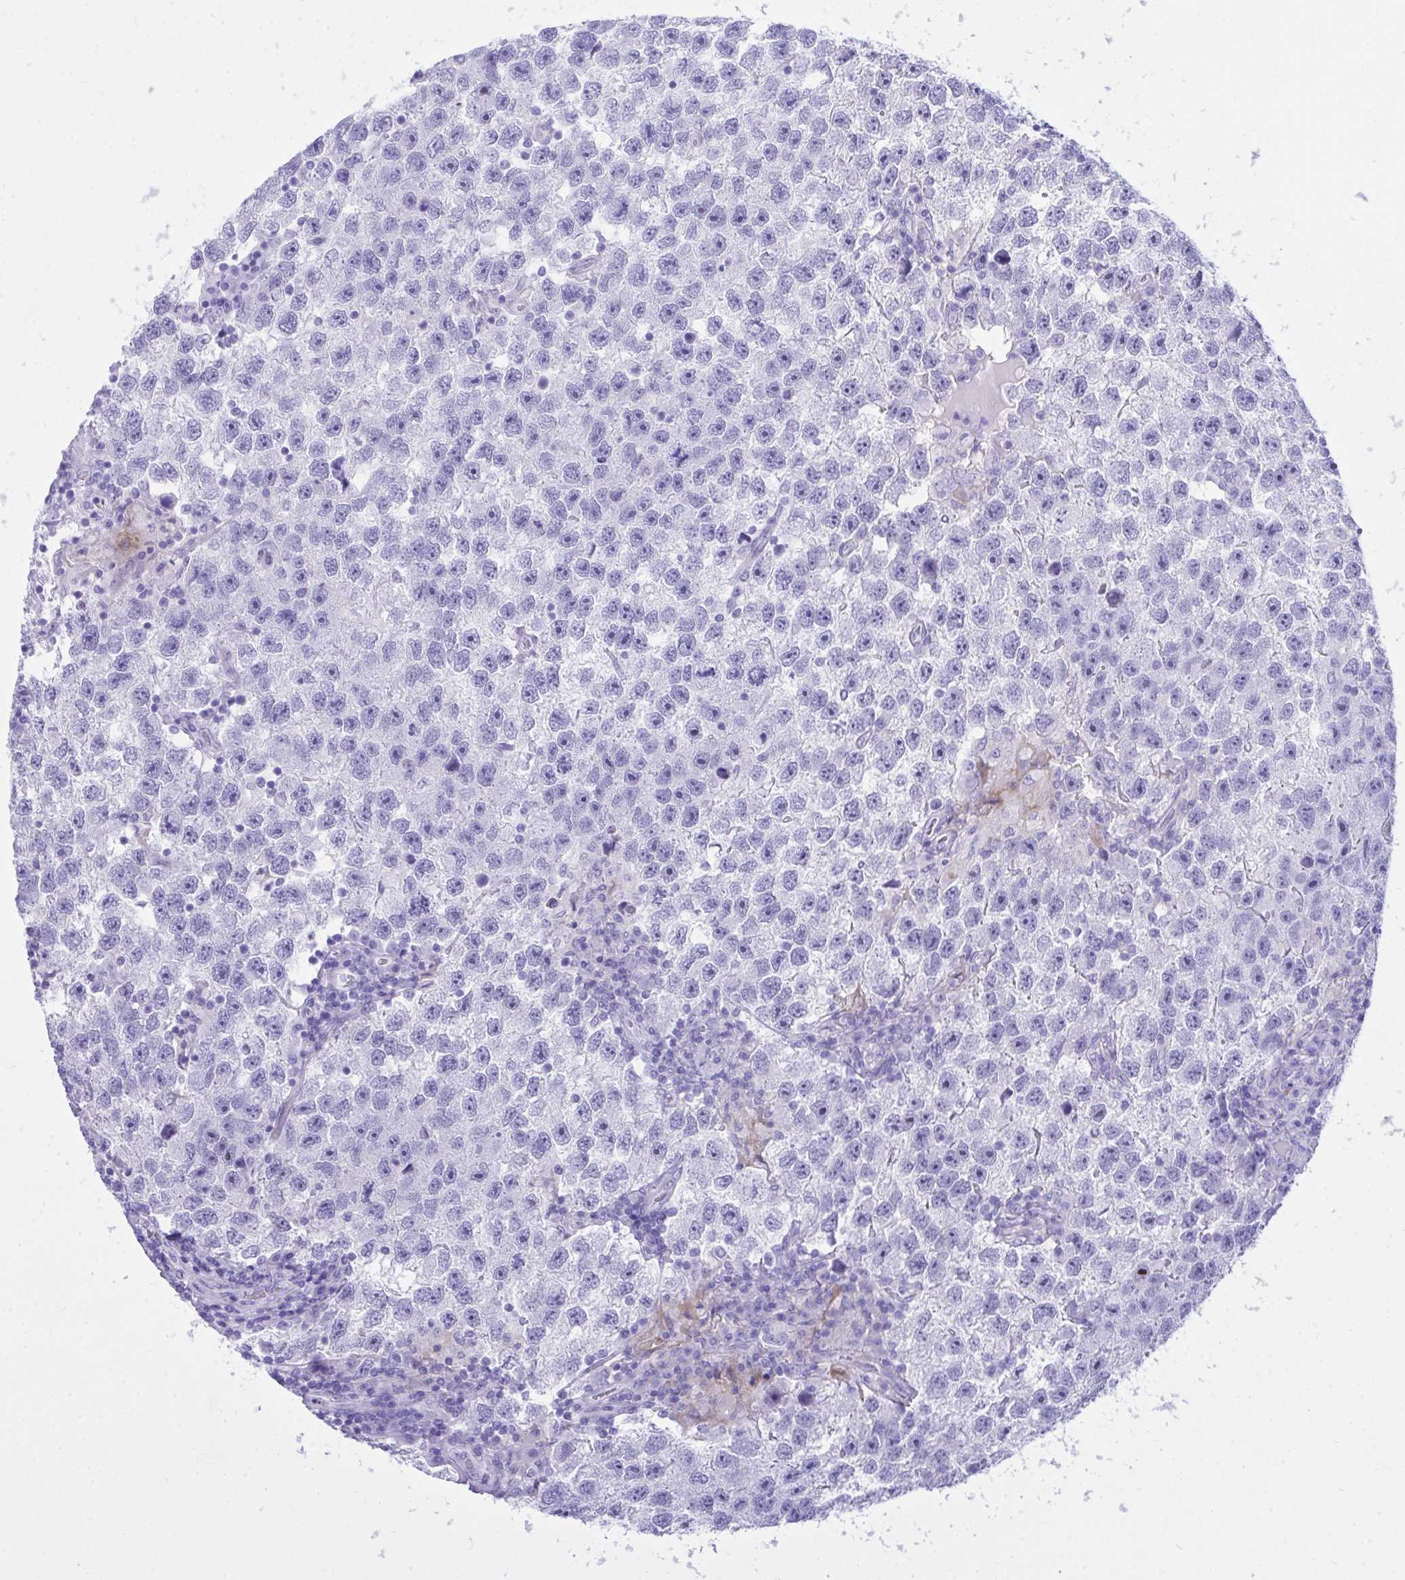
{"staining": {"intensity": "negative", "quantity": "none", "location": "none"}, "tissue": "testis cancer", "cell_type": "Tumor cells", "image_type": "cancer", "snomed": [{"axis": "morphology", "description": "Seminoma, NOS"}, {"axis": "topography", "description": "Testis"}], "caption": "High magnification brightfield microscopy of testis seminoma stained with DAB (brown) and counterstained with hematoxylin (blue): tumor cells show no significant expression. Brightfield microscopy of immunohistochemistry (IHC) stained with DAB (3,3'-diaminobenzidine) (brown) and hematoxylin (blue), captured at high magnification.", "gene": "BEX5", "patient": {"sex": "male", "age": 26}}